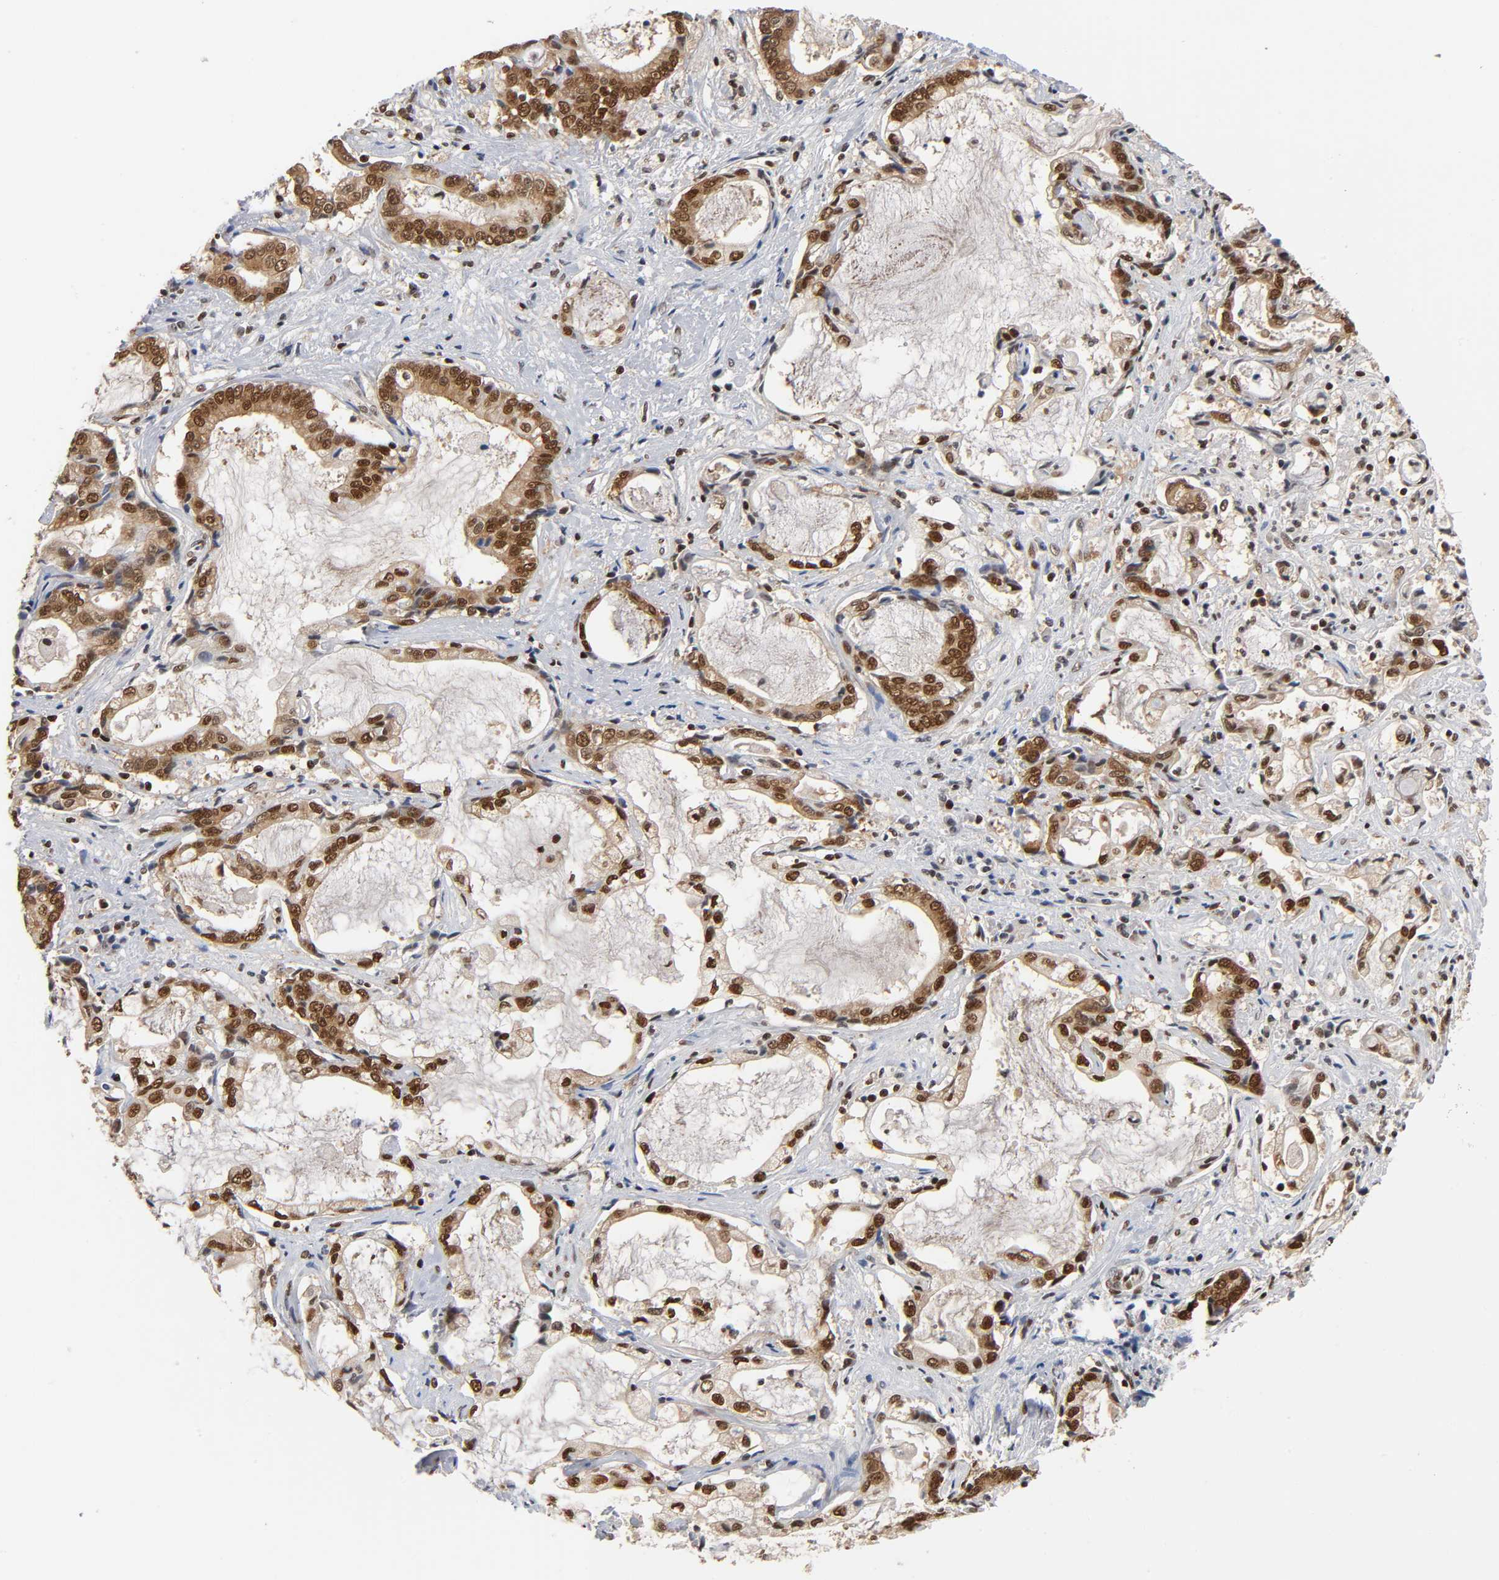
{"staining": {"intensity": "strong", "quantity": ">75%", "location": "cytoplasmic/membranous,nuclear"}, "tissue": "liver cancer", "cell_type": "Tumor cells", "image_type": "cancer", "snomed": [{"axis": "morphology", "description": "Cholangiocarcinoma"}, {"axis": "topography", "description": "Liver"}], "caption": "The immunohistochemical stain labels strong cytoplasmic/membranous and nuclear expression in tumor cells of liver cancer (cholangiocarcinoma) tissue.", "gene": "ILKAP", "patient": {"sex": "male", "age": 57}}